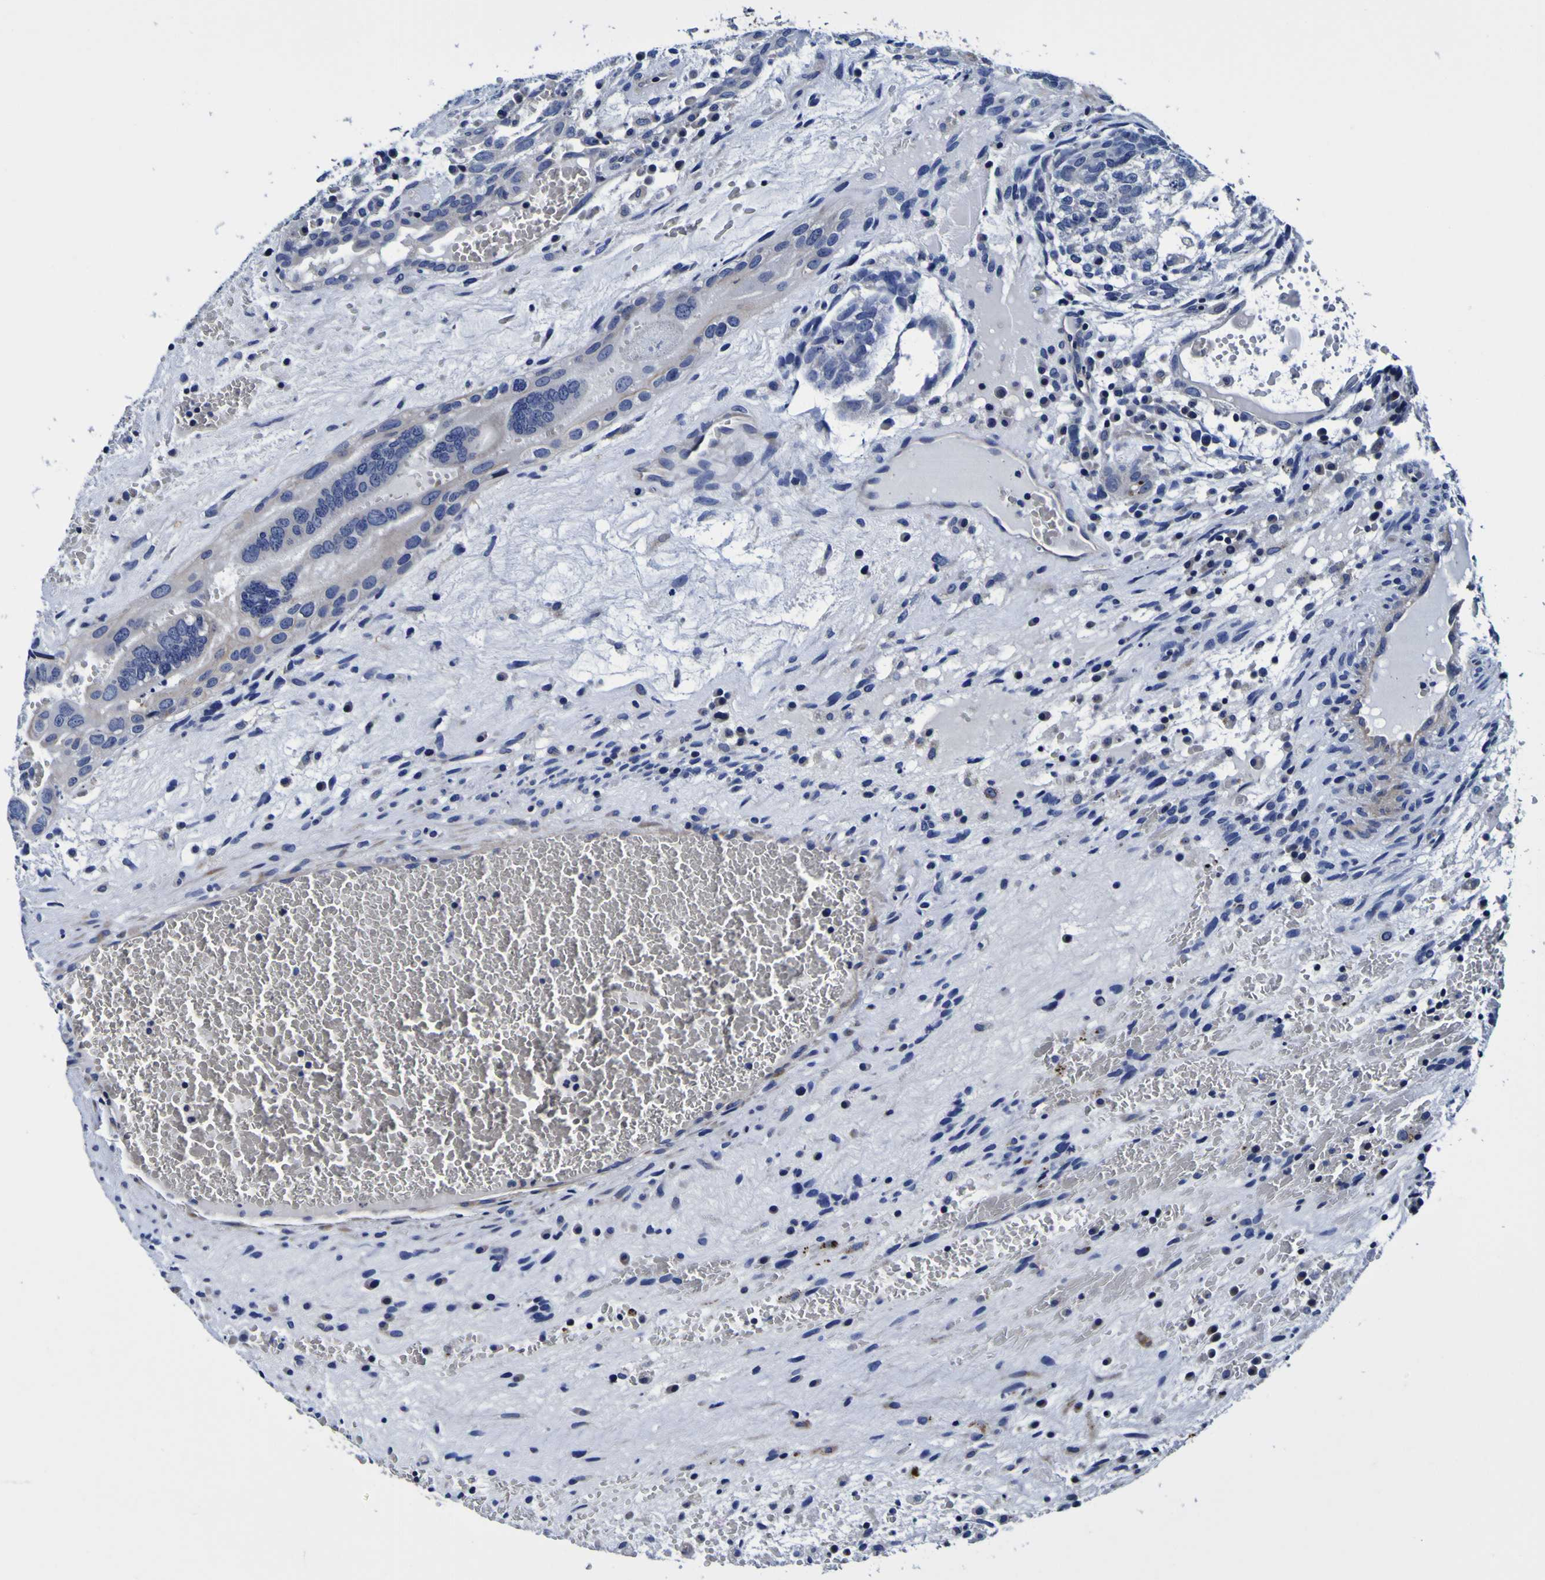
{"staining": {"intensity": "negative", "quantity": "none", "location": "none"}, "tissue": "testis cancer", "cell_type": "Tumor cells", "image_type": "cancer", "snomed": [{"axis": "morphology", "description": "Seminoma, NOS"}, {"axis": "morphology", "description": "Carcinoma, Embryonal, NOS"}, {"axis": "topography", "description": "Testis"}], "caption": "A high-resolution photomicrograph shows IHC staining of testis cancer (embryonal carcinoma), which demonstrates no significant positivity in tumor cells.", "gene": "PDLIM4", "patient": {"sex": "male", "age": 52}}